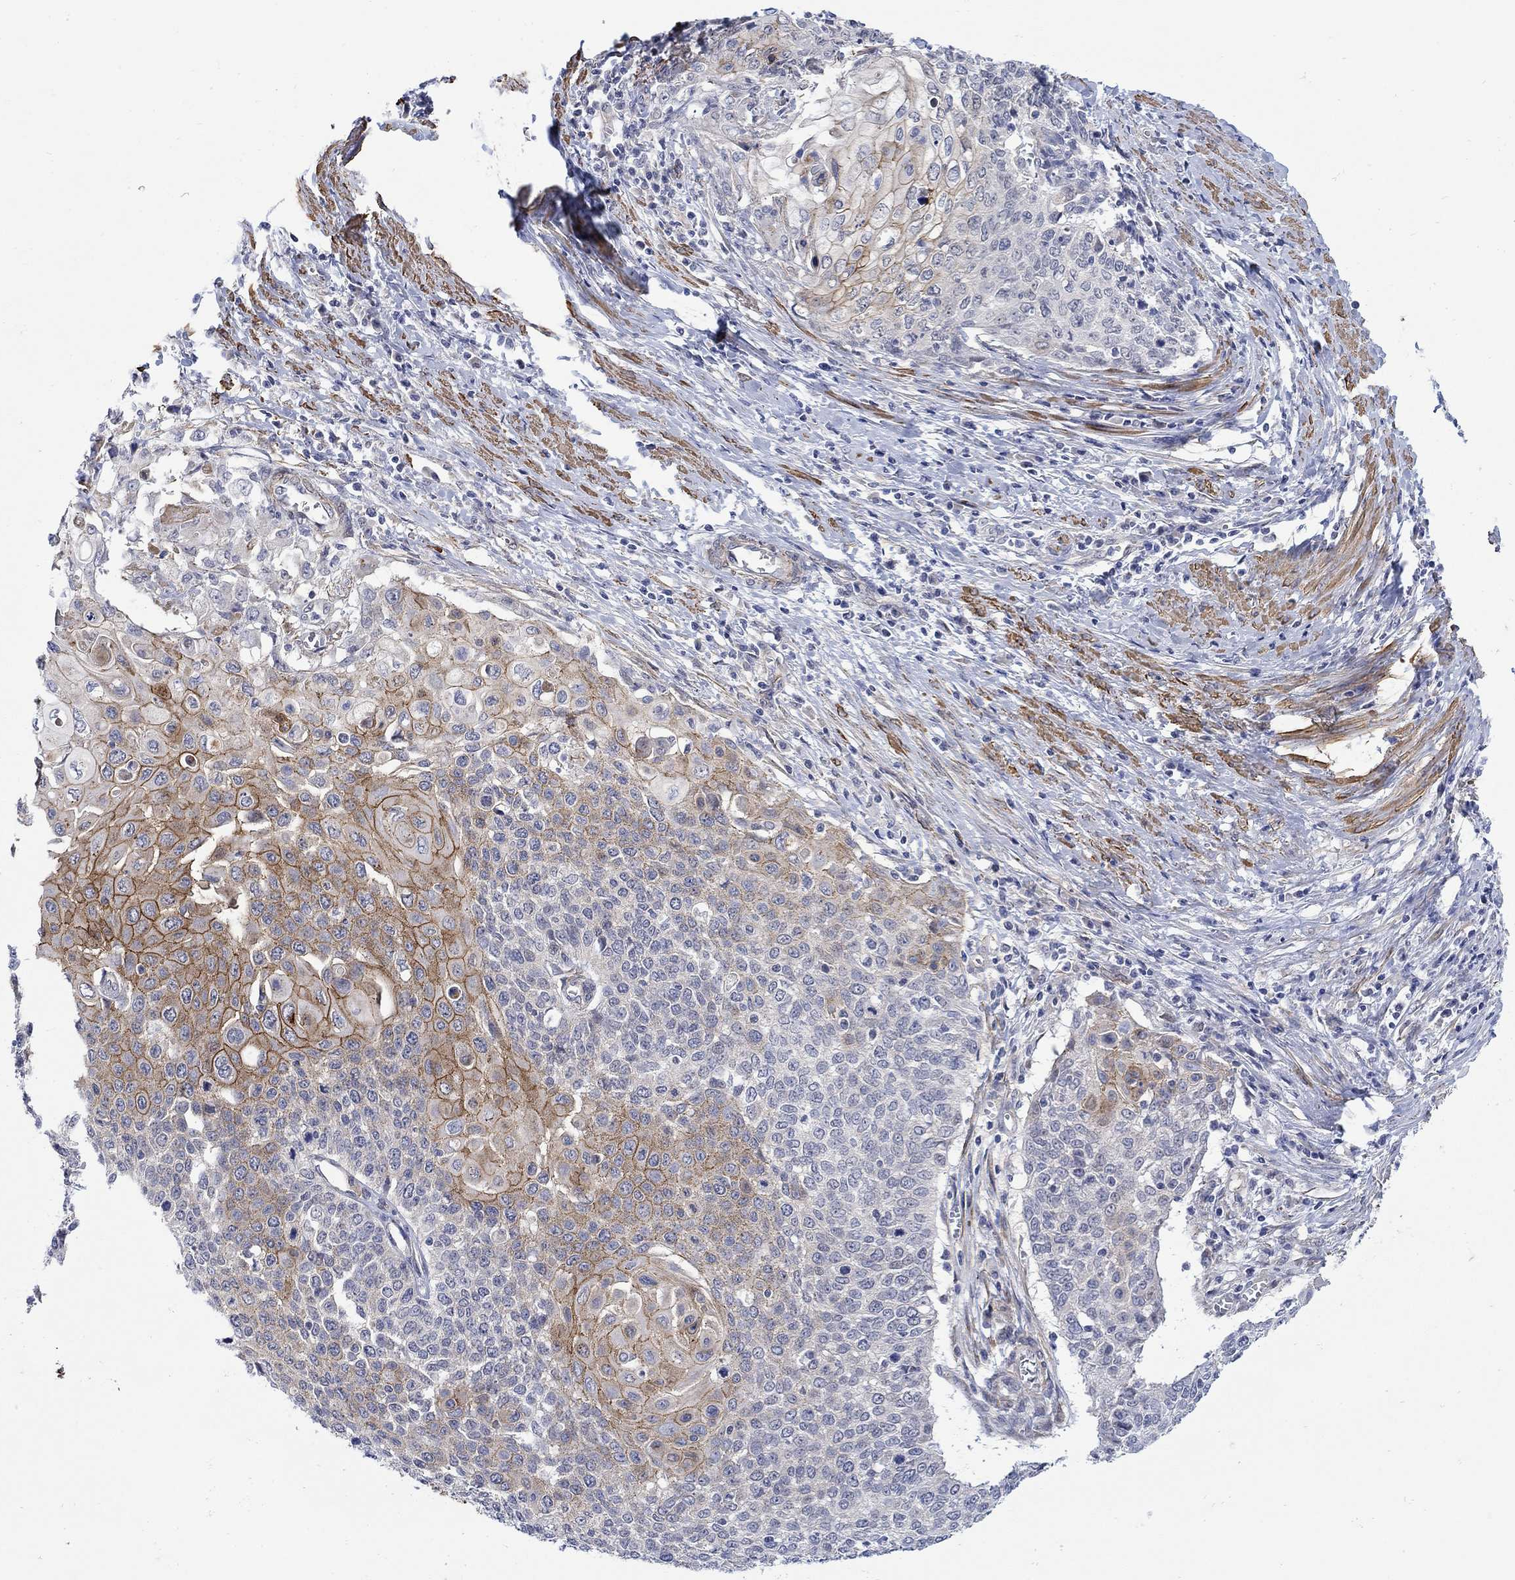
{"staining": {"intensity": "strong", "quantity": "25%-75%", "location": "cytoplasmic/membranous"}, "tissue": "cervical cancer", "cell_type": "Tumor cells", "image_type": "cancer", "snomed": [{"axis": "morphology", "description": "Squamous cell carcinoma, NOS"}, {"axis": "topography", "description": "Cervix"}], "caption": "Approximately 25%-75% of tumor cells in cervical cancer (squamous cell carcinoma) display strong cytoplasmic/membranous protein positivity as visualized by brown immunohistochemical staining.", "gene": "SCN7A", "patient": {"sex": "female", "age": 39}}